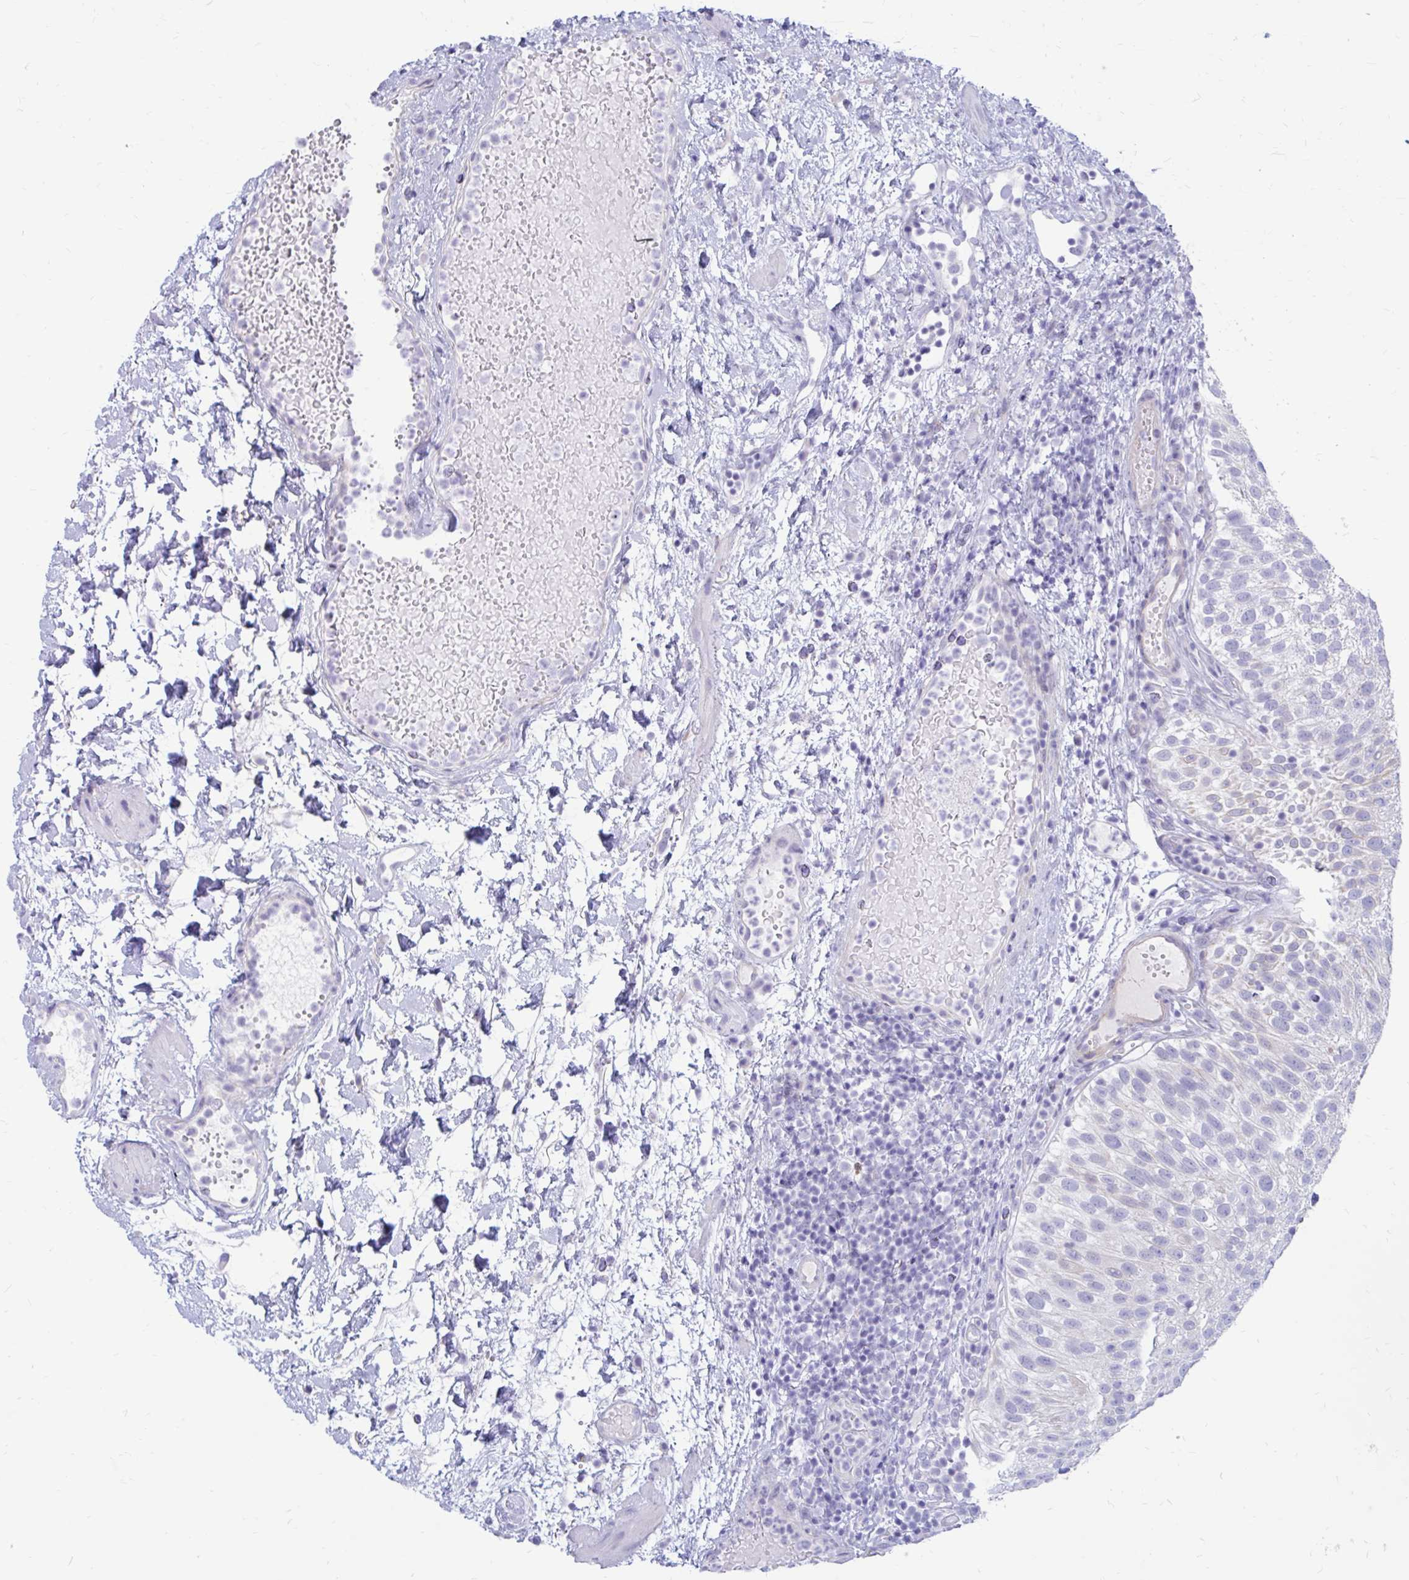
{"staining": {"intensity": "negative", "quantity": "none", "location": "none"}, "tissue": "urothelial cancer", "cell_type": "Tumor cells", "image_type": "cancer", "snomed": [{"axis": "morphology", "description": "Urothelial carcinoma, Low grade"}, {"axis": "topography", "description": "Urinary bladder"}], "caption": "Low-grade urothelial carcinoma was stained to show a protein in brown. There is no significant staining in tumor cells. (Brightfield microscopy of DAB (3,3'-diaminobenzidine) IHC at high magnification).", "gene": "IGSF5", "patient": {"sex": "male", "age": 78}}